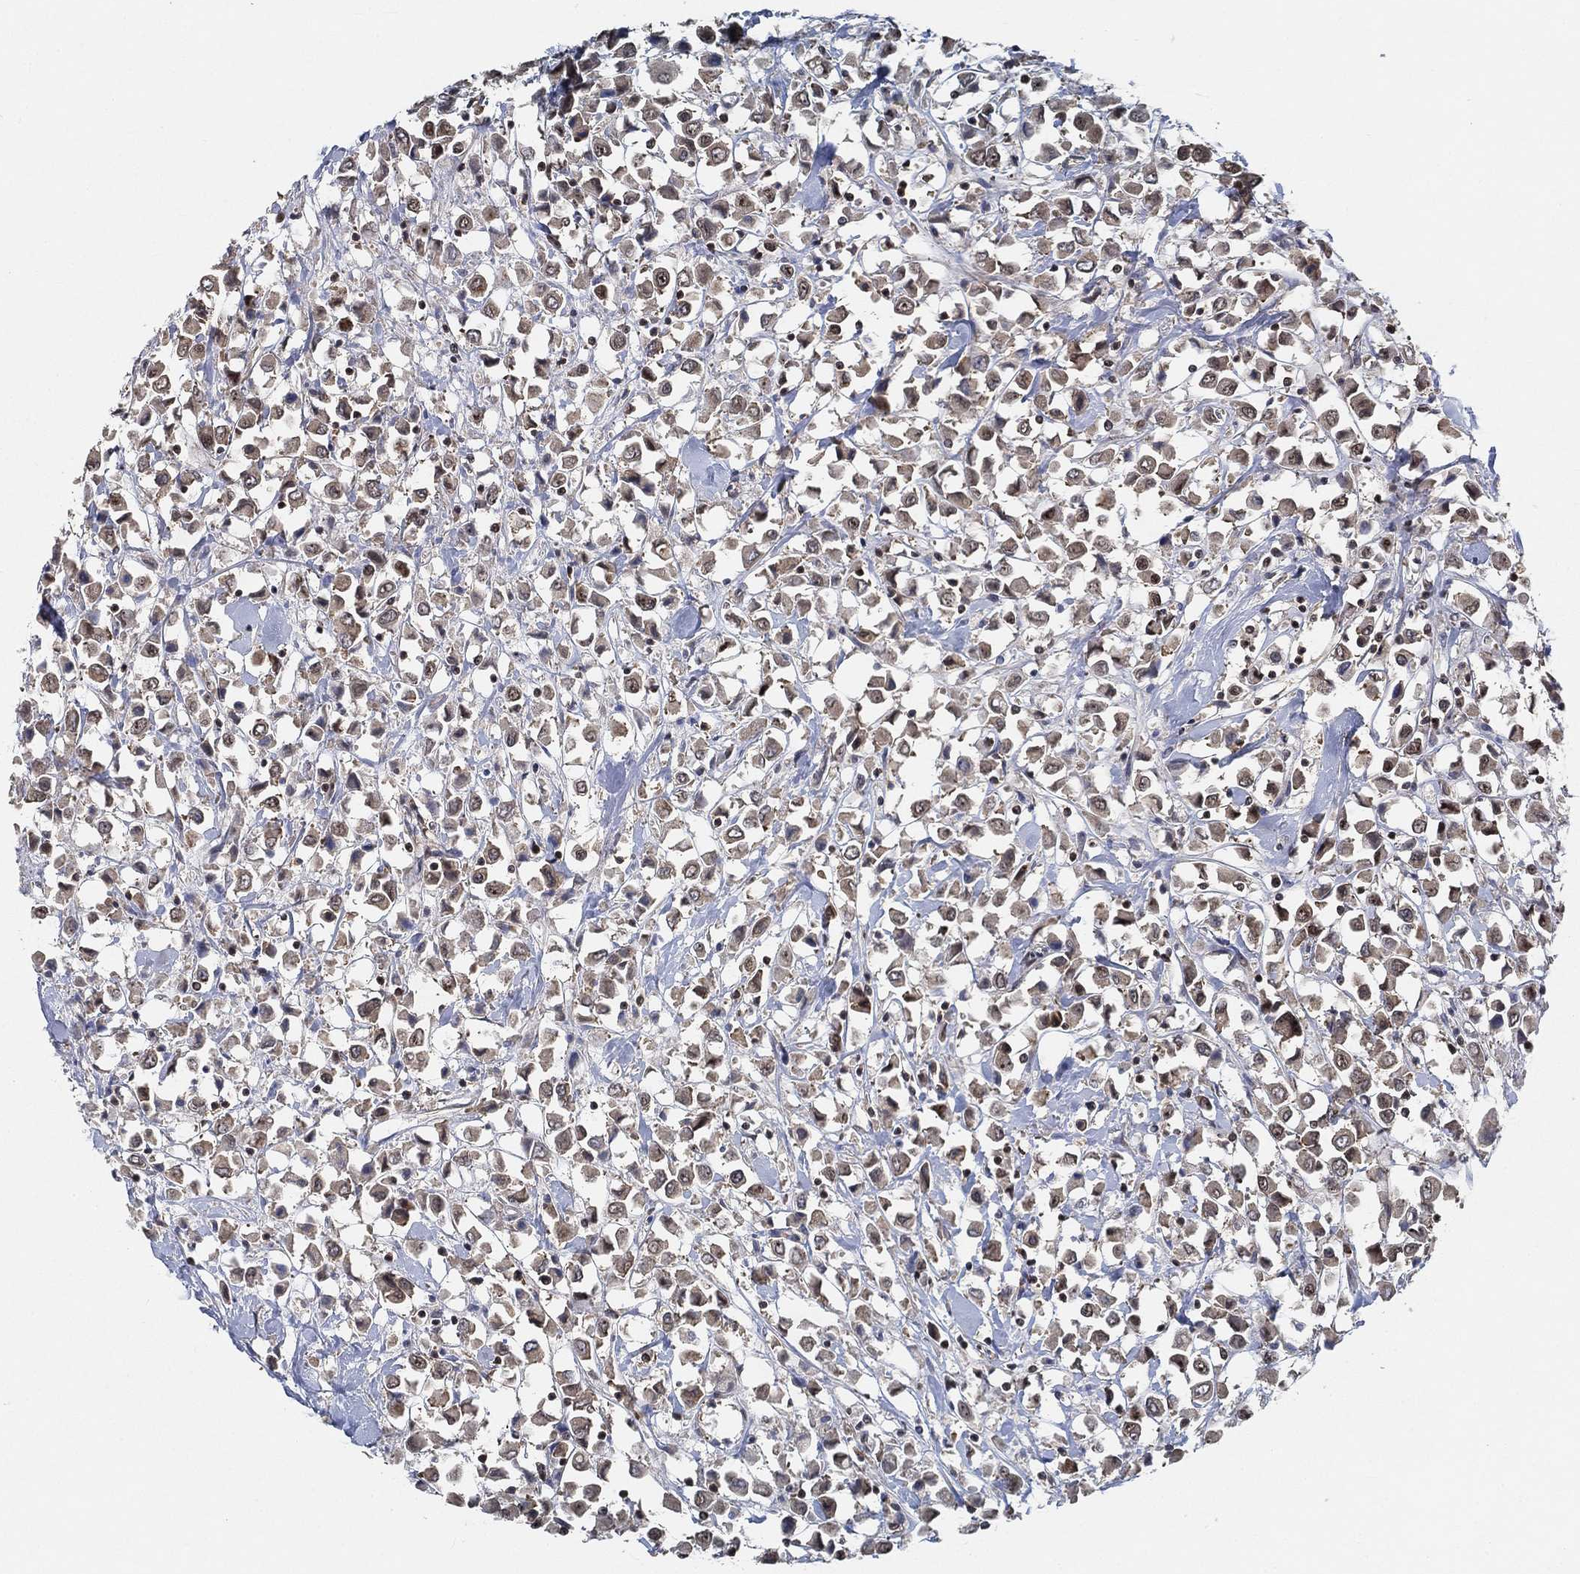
{"staining": {"intensity": "moderate", "quantity": ">75%", "location": "cytoplasmic/membranous,nuclear"}, "tissue": "breast cancer", "cell_type": "Tumor cells", "image_type": "cancer", "snomed": [{"axis": "morphology", "description": "Duct carcinoma"}, {"axis": "topography", "description": "Breast"}], "caption": "Brown immunohistochemical staining in breast infiltrating ductal carcinoma demonstrates moderate cytoplasmic/membranous and nuclear expression in approximately >75% of tumor cells.", "gene": "RSRC2", "patient": {"sex": "female", "age": 61}}